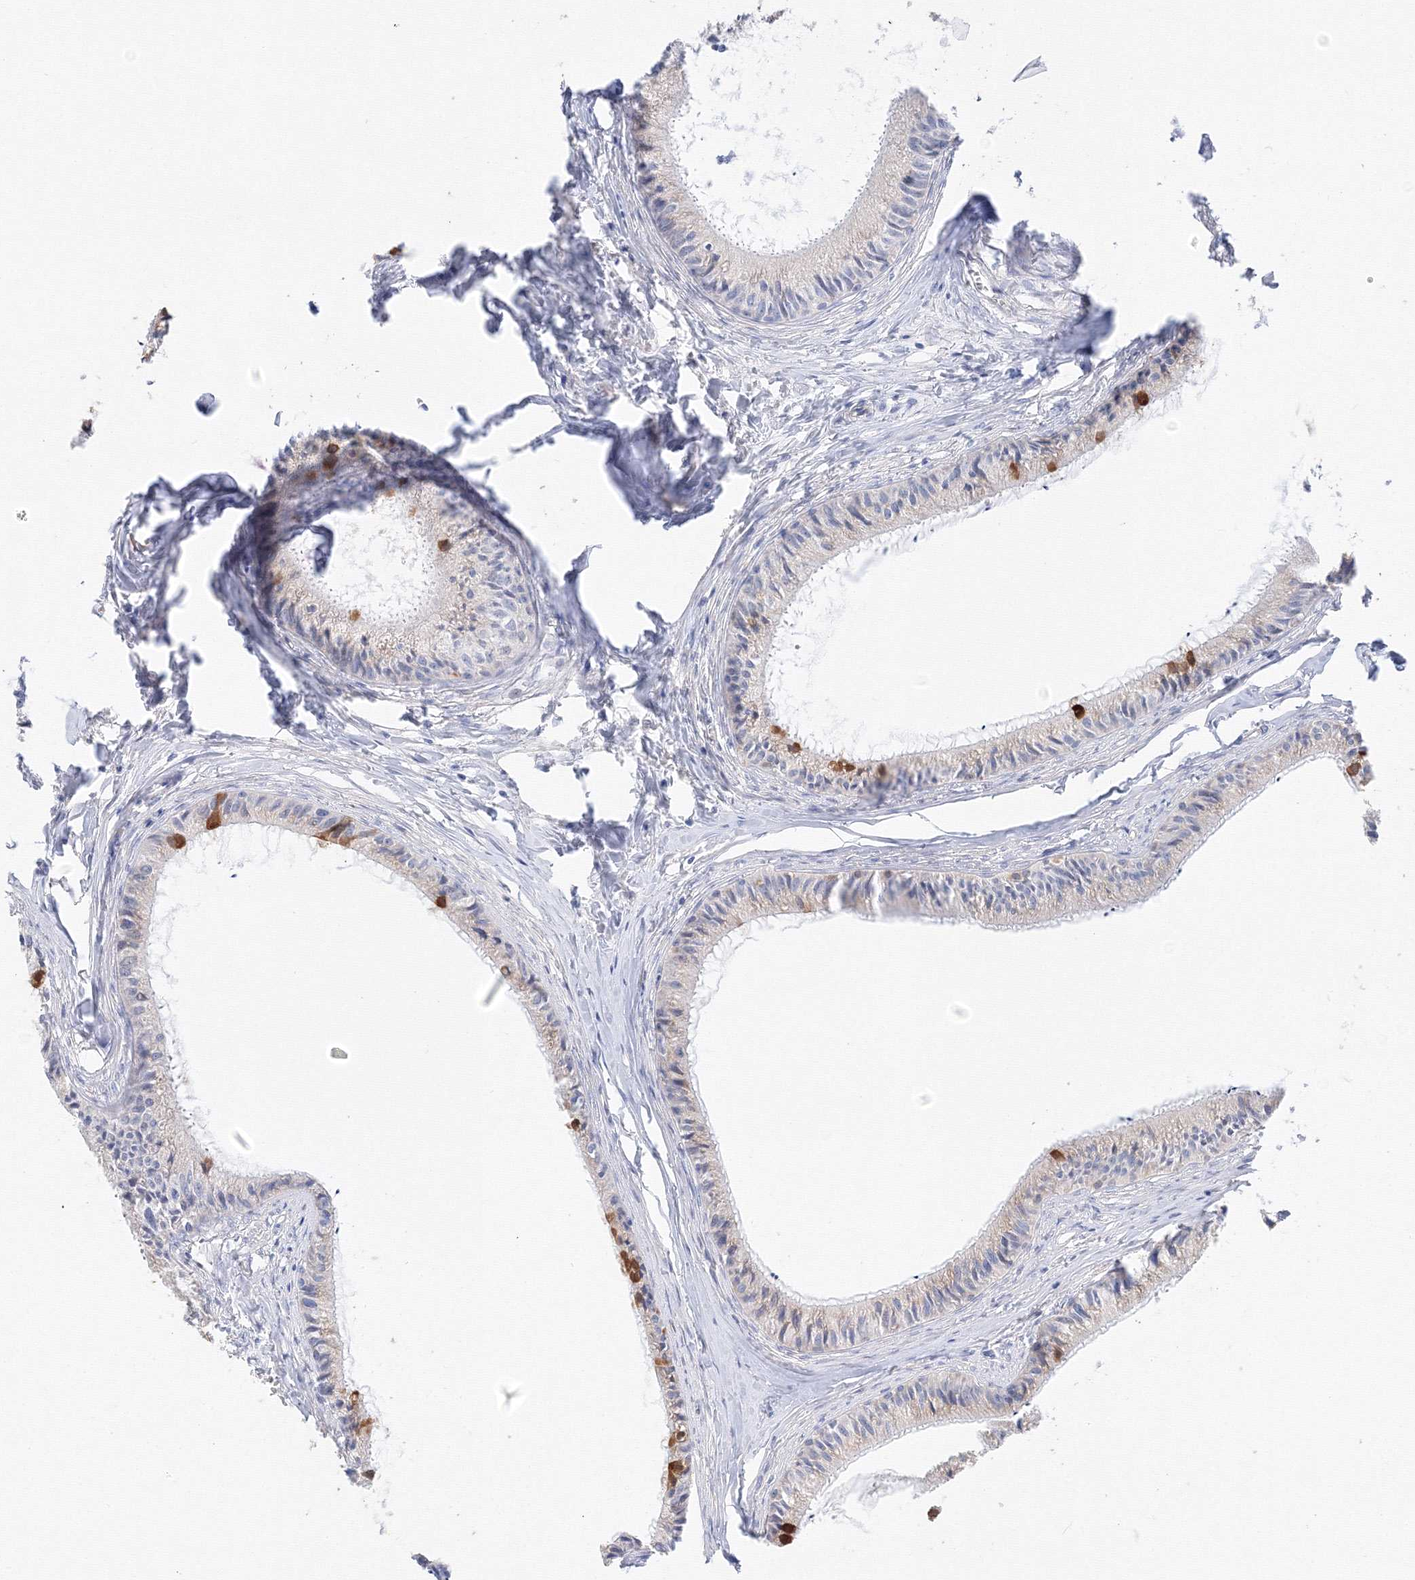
{"staining": {"intensity": "negative", "quantity": "none", "location": "none"}, "tissue": "epididymis", "cell_type": "Glandular cells", "image_type": "normal", "snomed": [{"axis": "morphology", "description": "Normal tissue, NOS"}, {"axis": "topography", "description": "Epididymis"}], "caption": "The photomicrograph shows no significant expression in glandular cells of epididymis.", "gene": "TAMM41", "patient": {"sex": "male", "age": 36}}